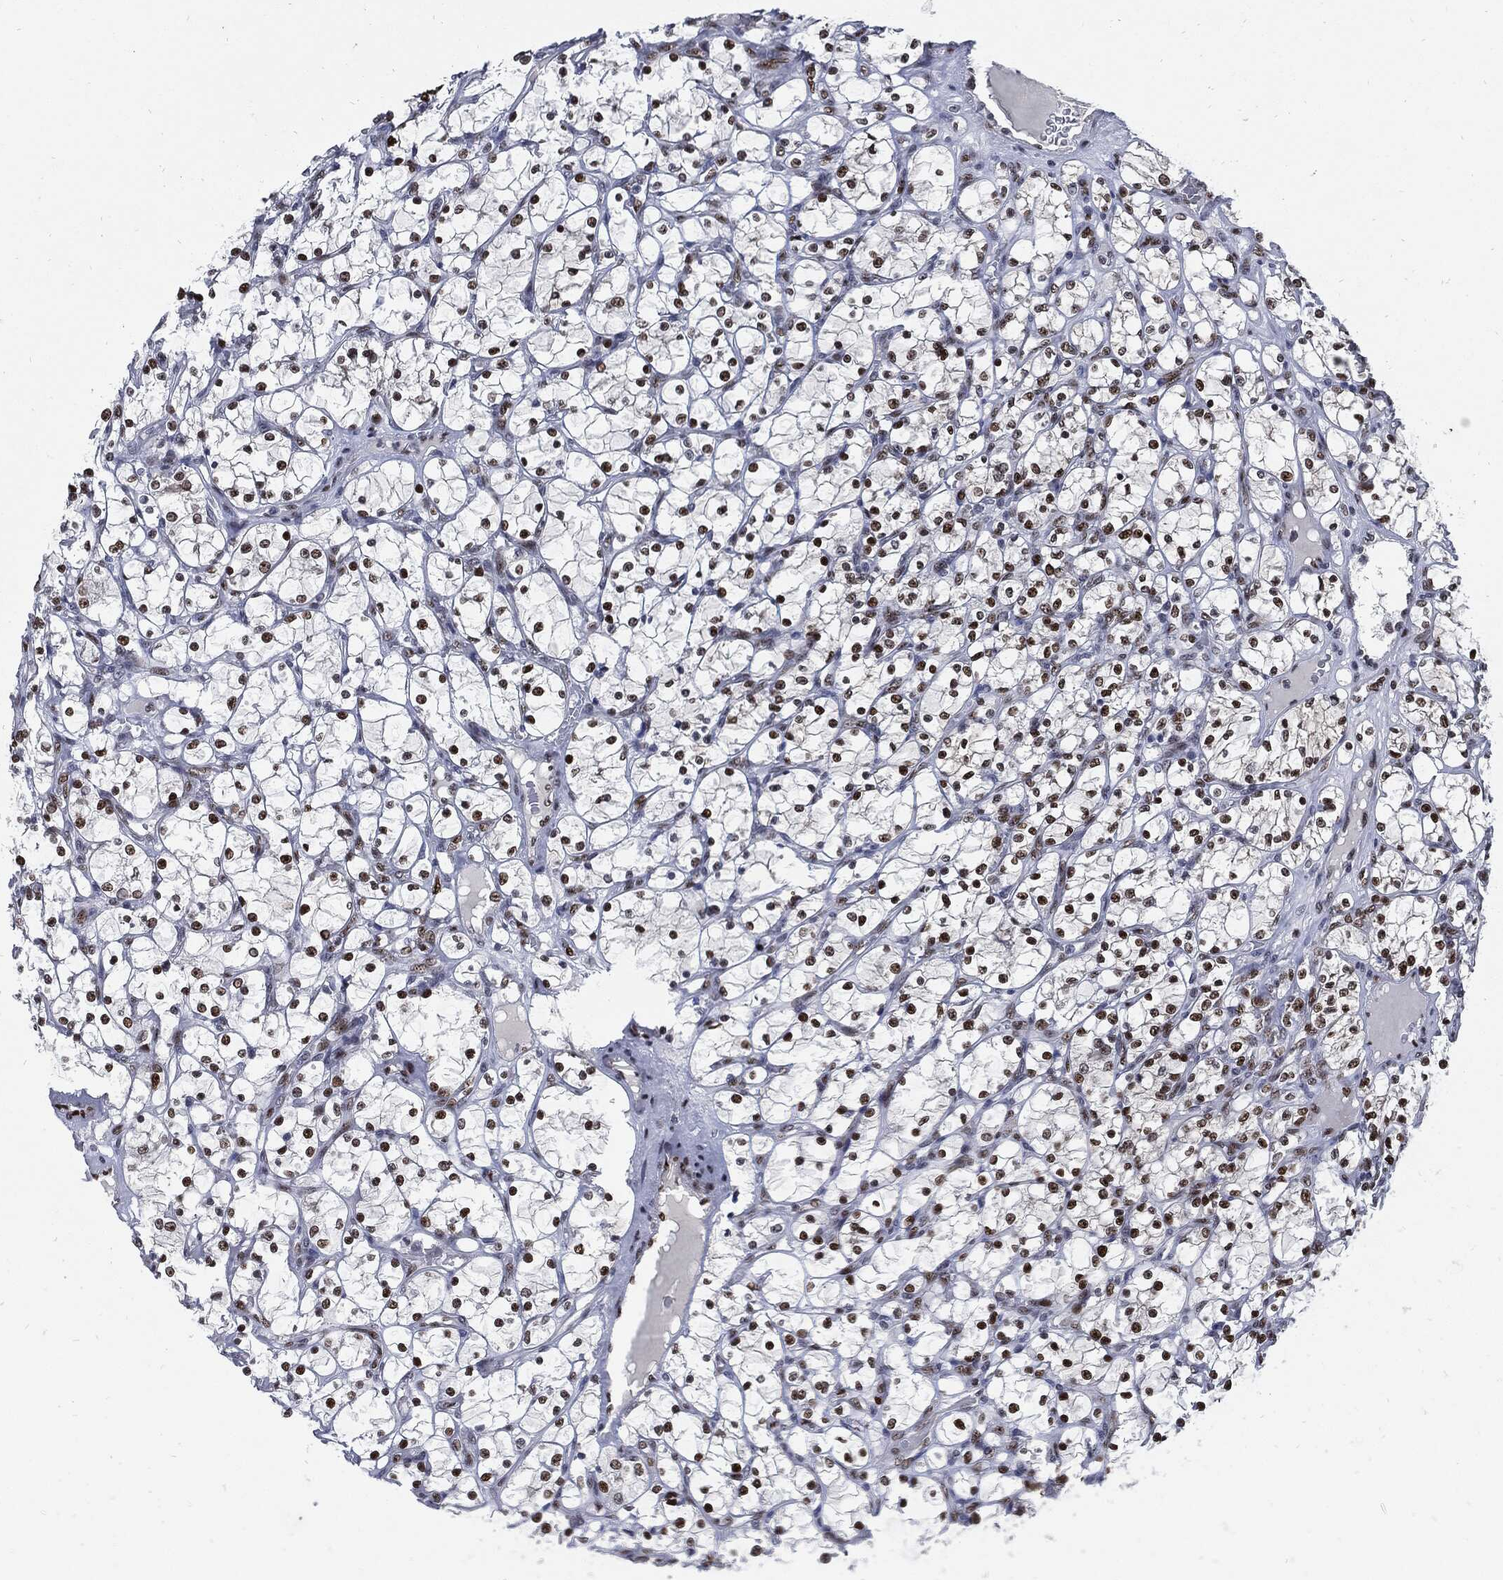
{"staining": {"intensity": "strong", "quantity": "25%-75%", "location": "nuclear"}, "tissue": "renal cancer", "cell_type": "Tumor cells", "image_type": "cancer", "snomed": [{"axis": "morphology", "description": "Adenocarcinoma, NOS"}, {"axis": "topography", "description": "Kidney"}], "caption": "Brown immunohistochemical staining in renal cancer (adenocarcinoma) displays strong nuclear positivity in about 25%-75% of tumor cells. The protein of interest is shown in brown color, while the nuclei are stained blue.", "gene": "NBN", "patient": {"sex": "female", "age": 69}}